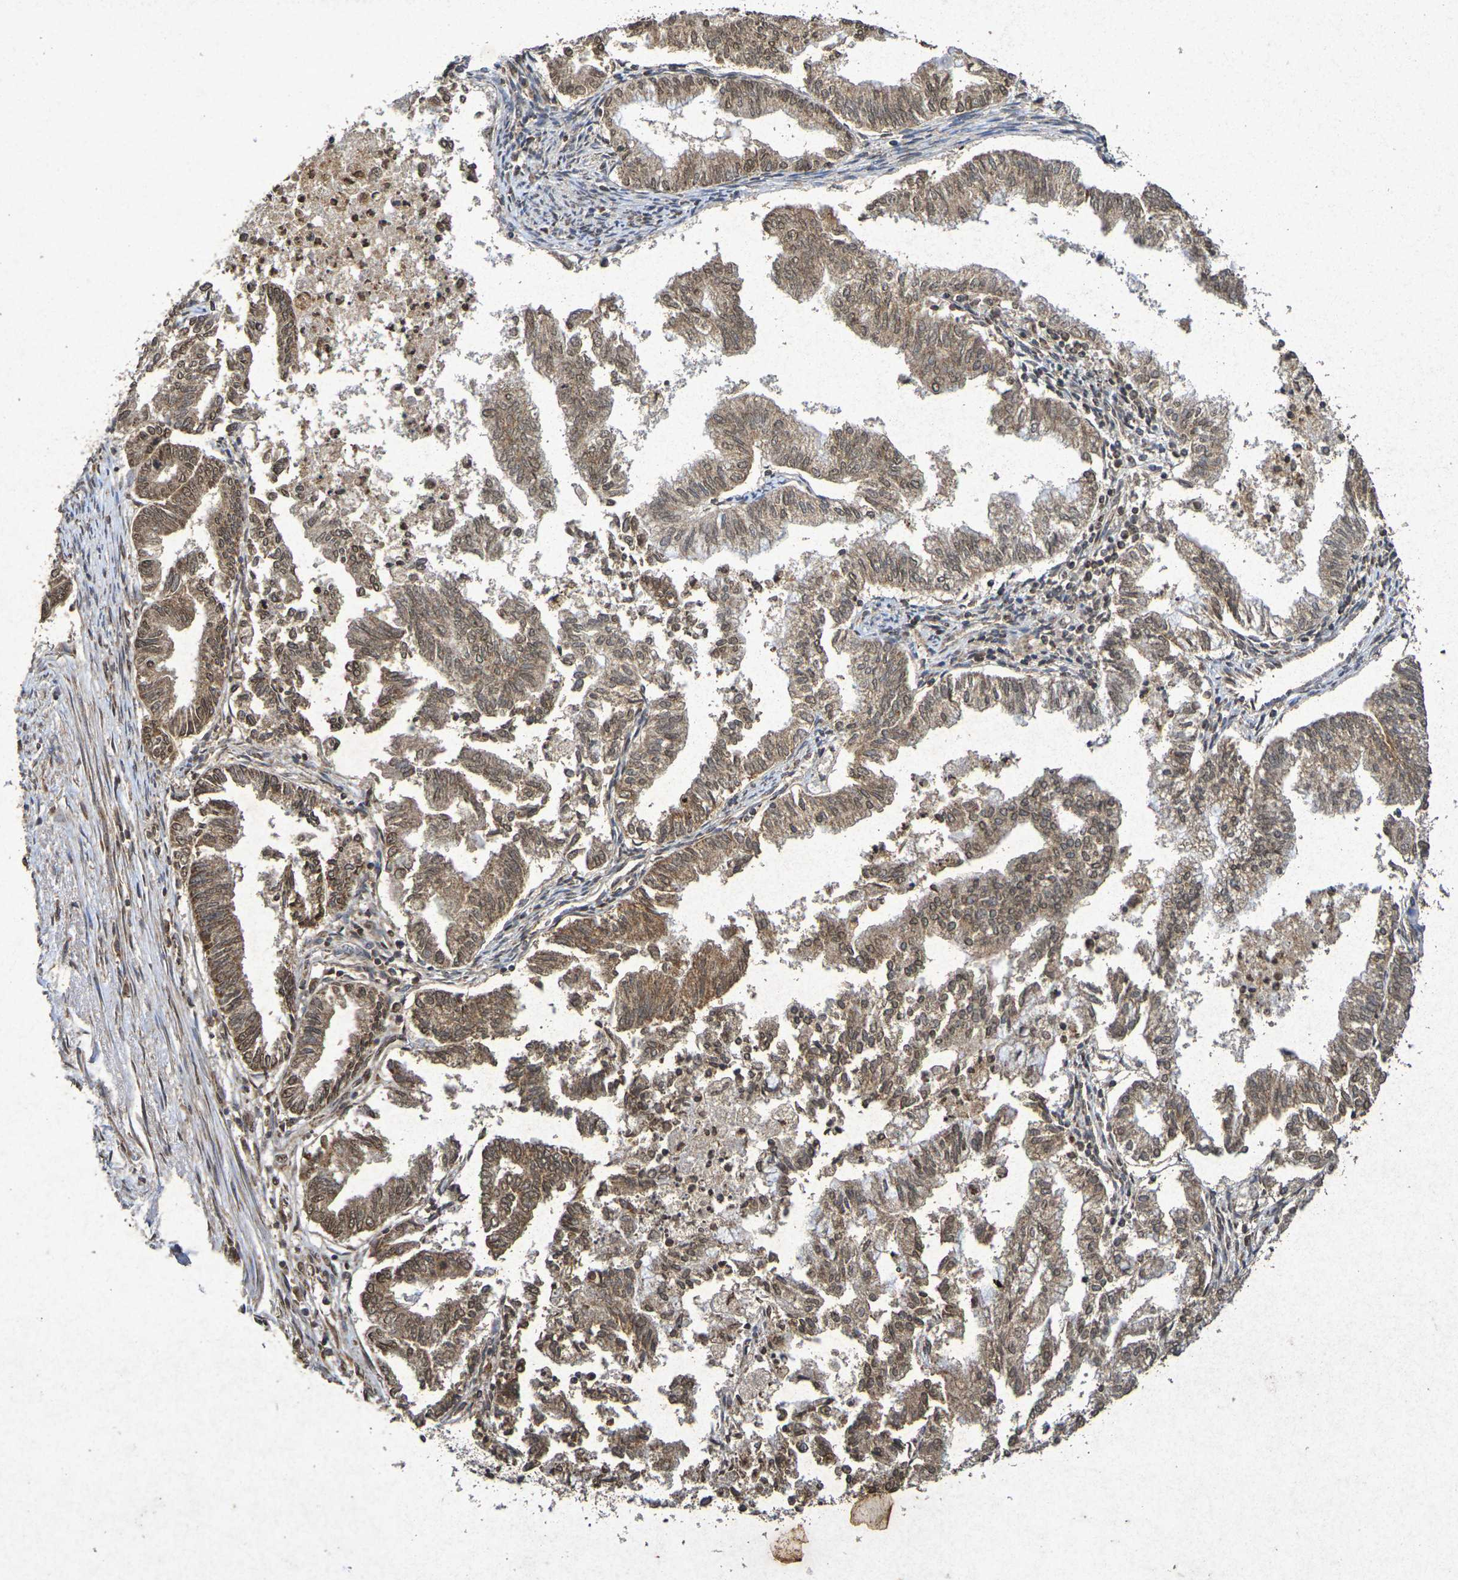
{"staining": {"intensity": "moderate", "quantity": ">75%", "location": "cytoplasmic/membranous,nuclear"}, "tissue": "endometrial cancer", "cell_type": "Tumor cells", "image_type": "cancer", "snomed": [{"axis": "morphology", "description": "Necrosis, NOS"}, {"axis": "morphology", "description": "Adenocarcinoma, NOS"}, {"axis": "topography", "description": "Endometrium"}], "caption": "Protein expression analysis of human endometrial cancer reveals moderate cytoplasmic/membranous and nuclear staining in about >75% of tumor cells. The protein is stained brown, and the nuclei are stained in blue (DAB IHC with brightfield microscopy, high magnification).", "gene": "GUCY1A2", "patient": {"sex": "female", "age": 79}}